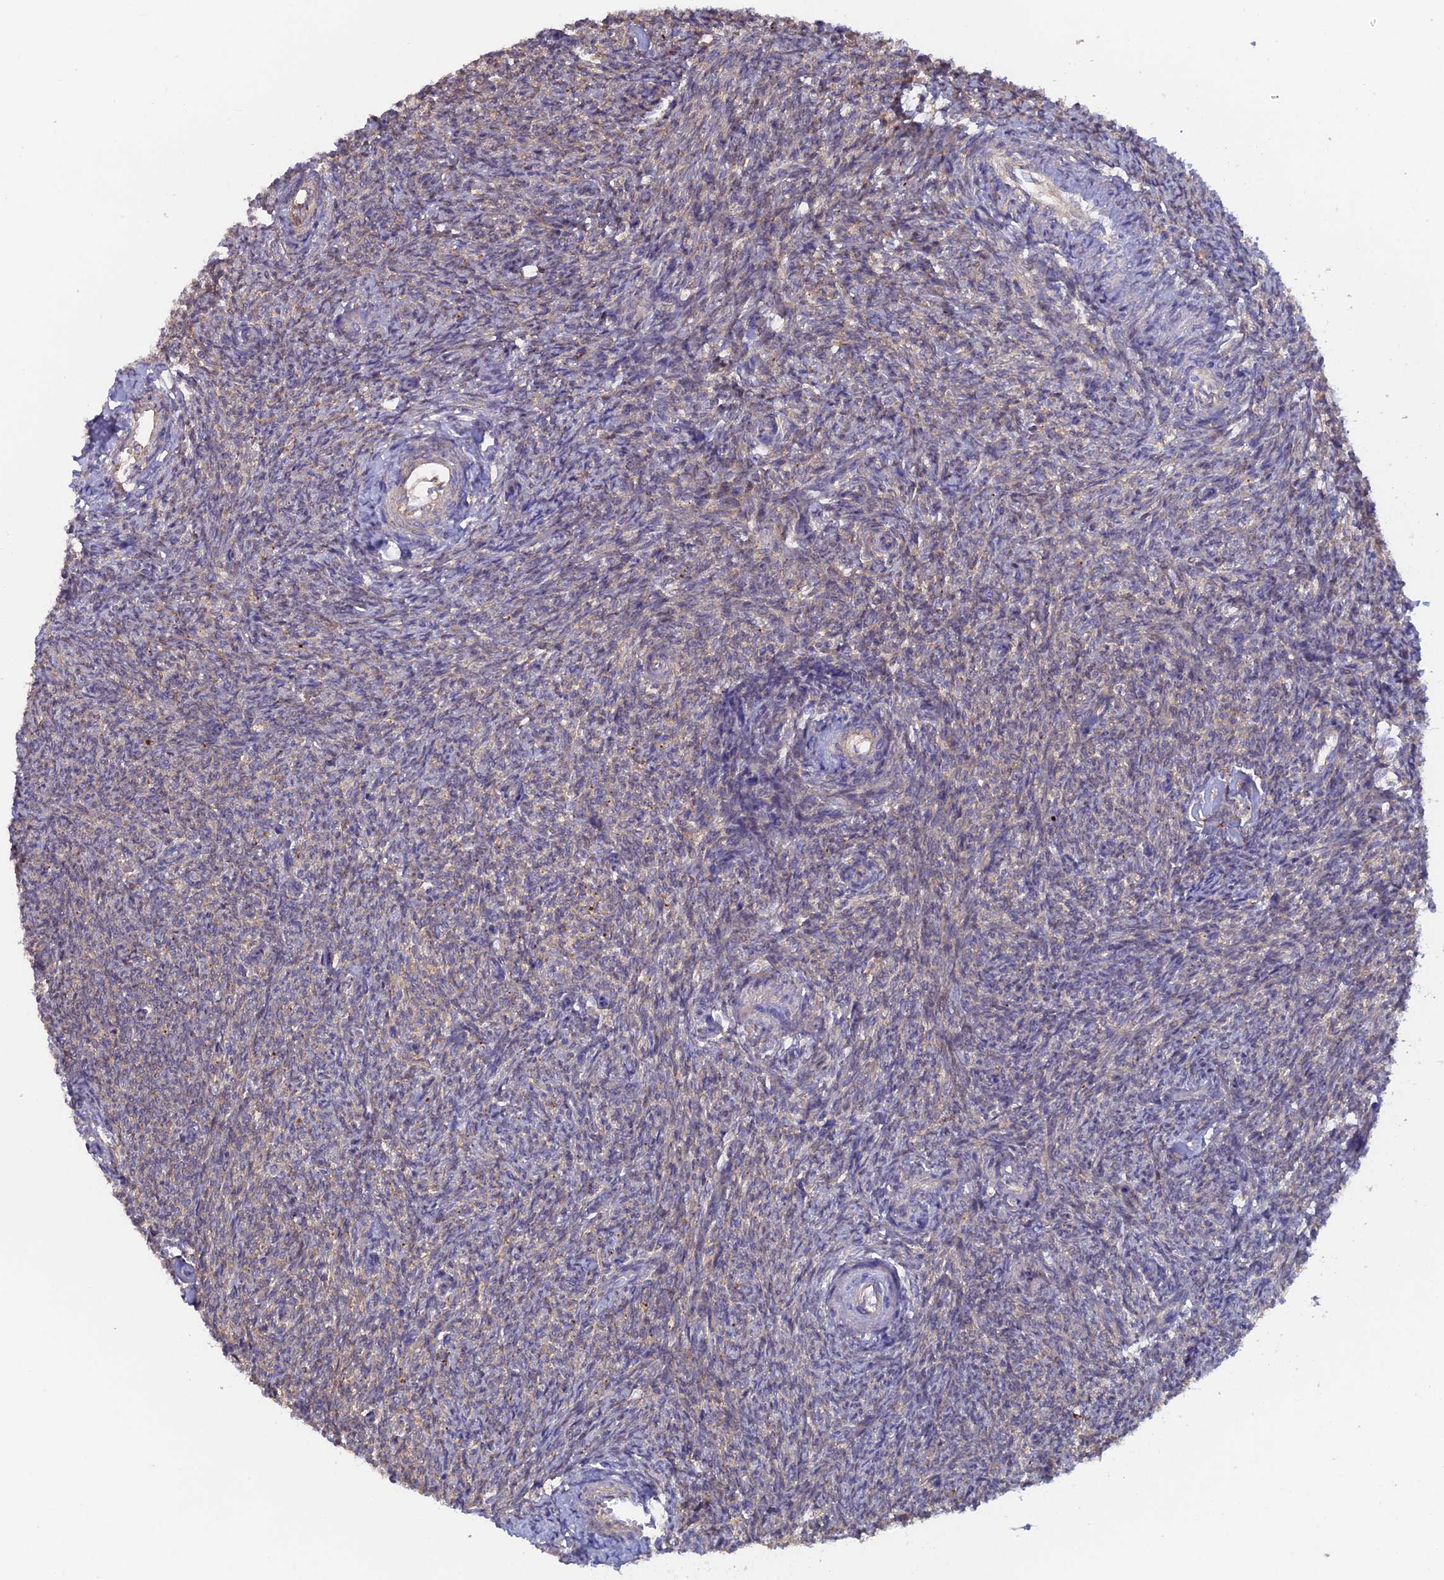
{"staining": {"intensity": "negative", "quantity": "none", "location": "none"}, "tissue": "ovary", "cell_type": "Follicle cells", "image_type": "normal", "snomed": [{"axis": "morphology", "description": "Normal tissue, NOS"}, {"axis": "topography", "description": "Ovary"}], "caption": "Follicle cells are negative for protein expression in benign human ovary. (DAB (3,3'-diaminobenzidine) immunohistochemistry (IHC) visualized using brightfield microscopy, high magnification).", "gene": "FZR1", "patient": {"sex": "female", "age": 44}}